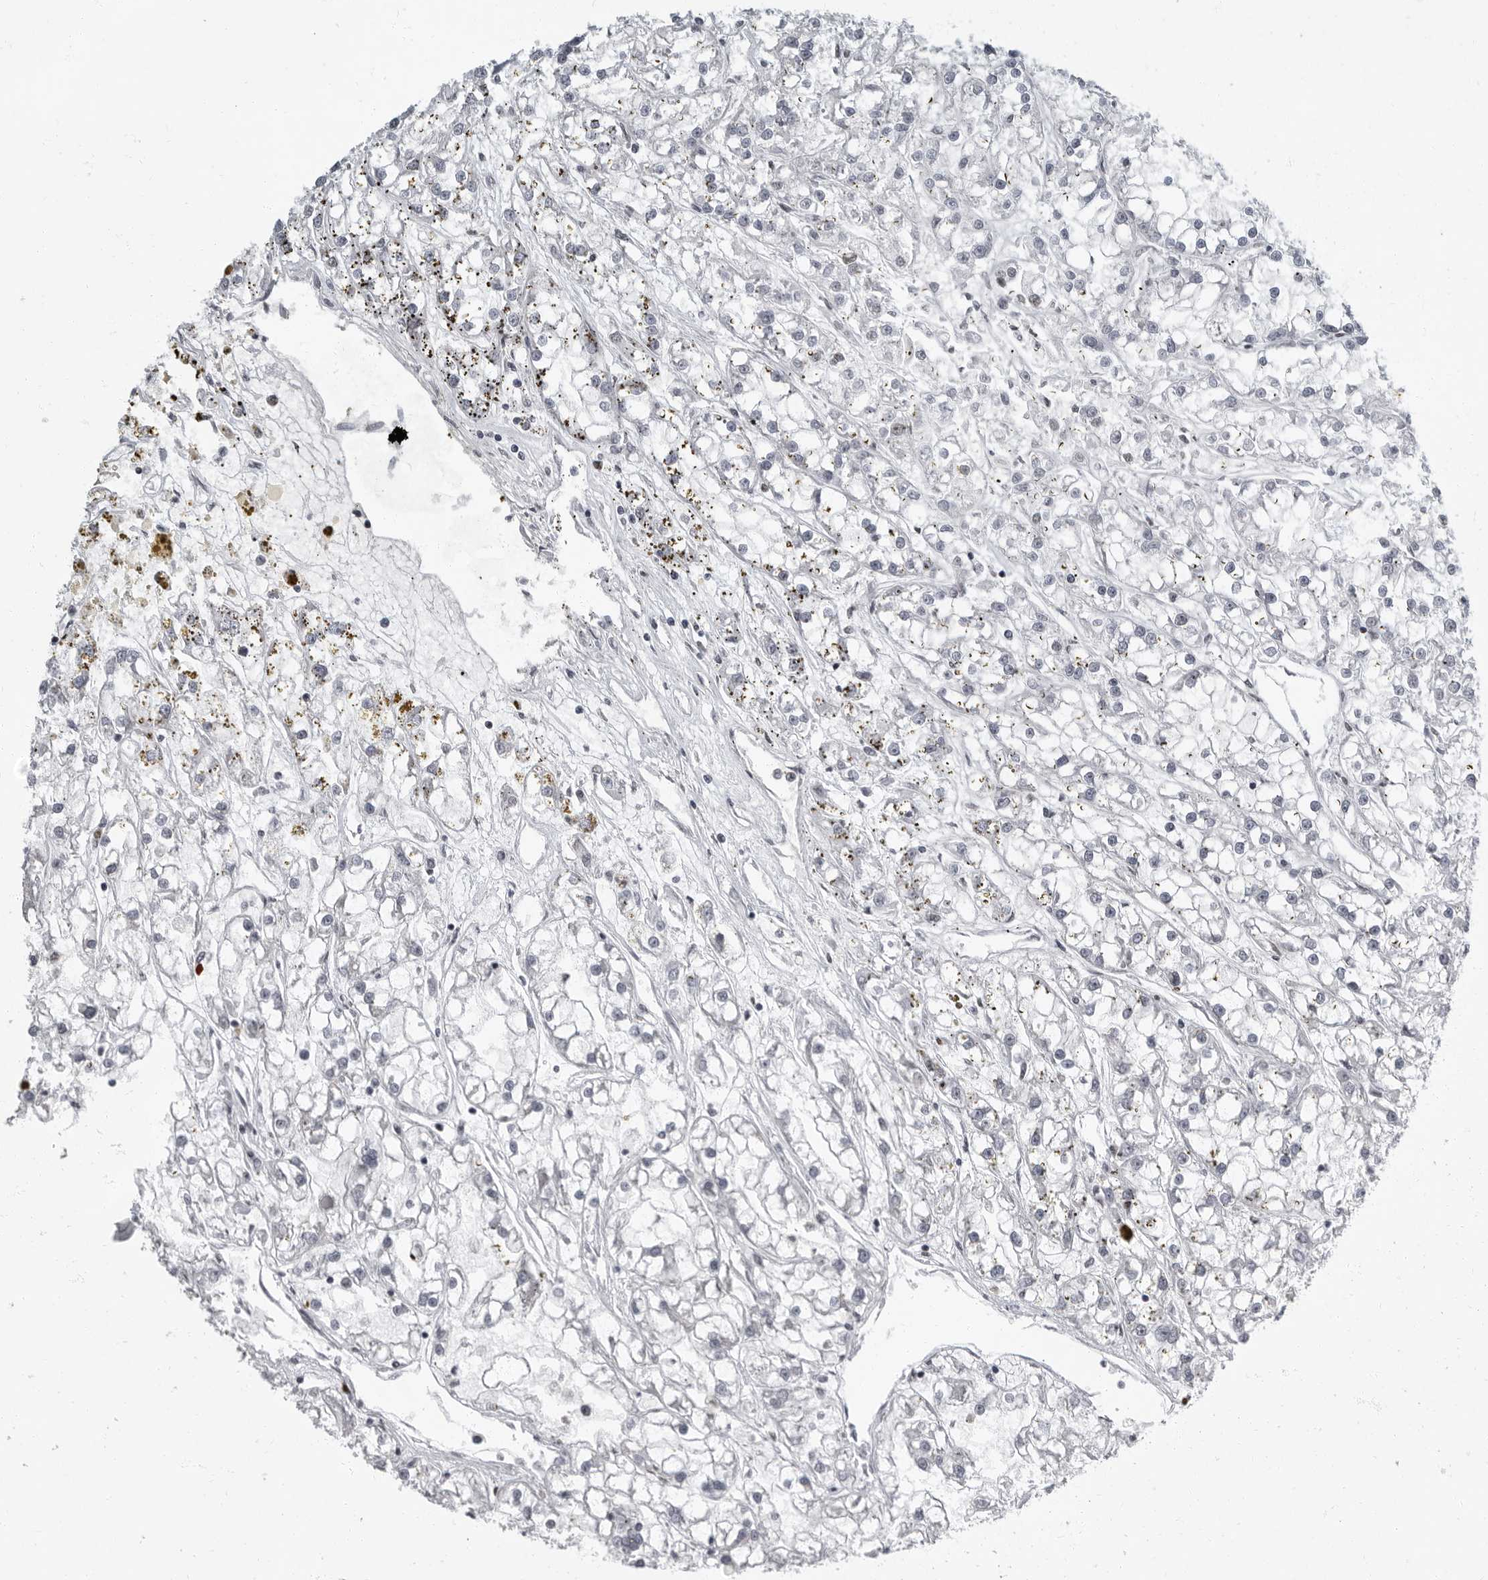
{"staining": {"intensity": "negative", "quantity": "none", "location": "none"}, "tissue": "renal cancer", "cell_type": "Tumor cells", "image_type": "cancer", "snomed": [{"axis": "morphology", "description": "Adenocarcinoma, NOS"}, {"axis": "topography", "description": "Kidney"}], "caption": "Immunohistochemical staining of human adenocarcinoma (renal) displays no significant expression in tumor cells.", "gene": "EVI5", "patient": {"sex": "female", "age": 52}}